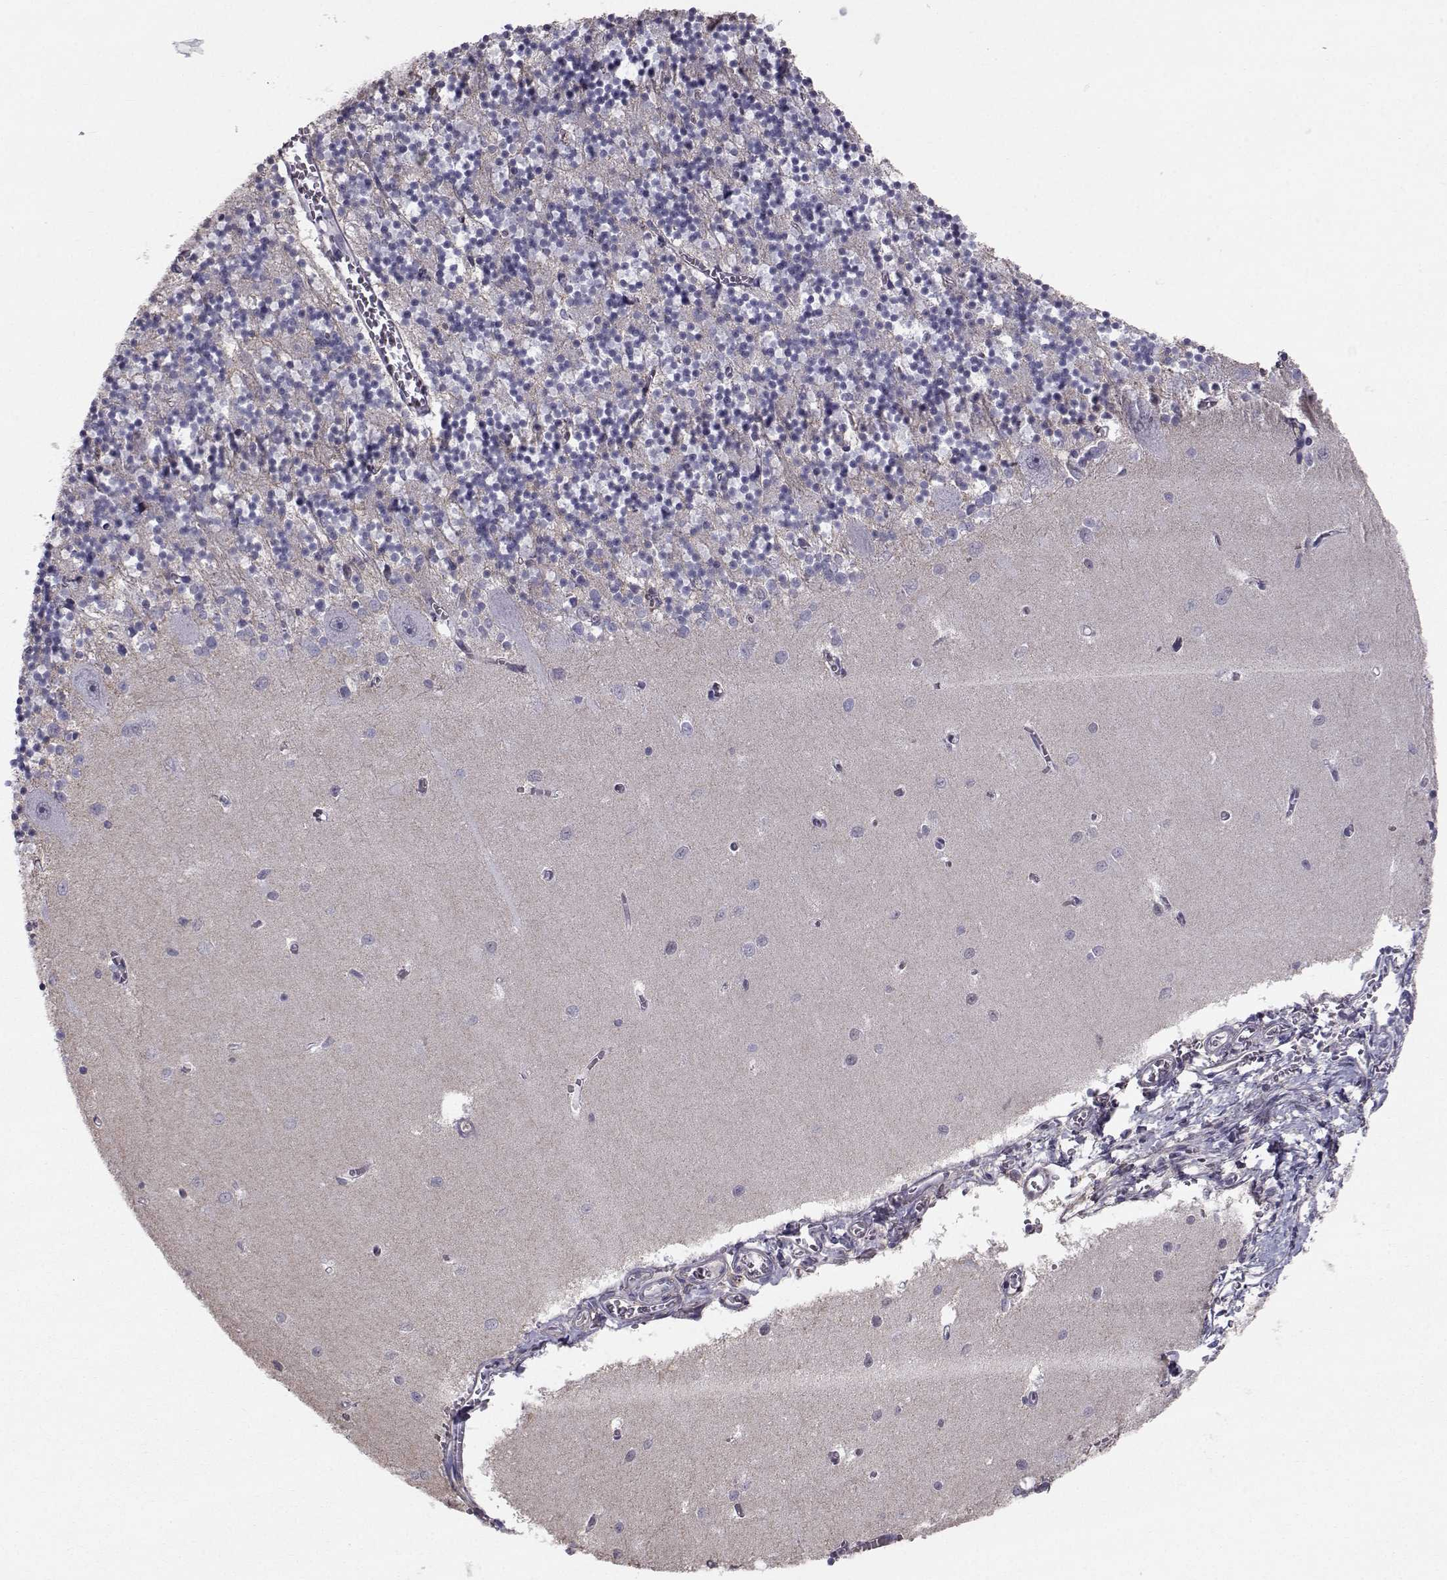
{"staining": {"intensity": "negative", "quantity": "none", "location": "none"}, "tissue": "cerebellum", "cell_type": "Cells in granular layer", "image_type": "normal", "snomed": [{"axis": "morphology", "description": "Normal tissue, NOS"}, {"axis": "topography", "description": "Cerebellum"}], "caption": "The image shows no significant staining in cells in granular layer of cerebellum. (DAB immunohistochemistry, high magnification).", "gene": "SPDYE4", "patient": {"sex": "female", "age": 64}}